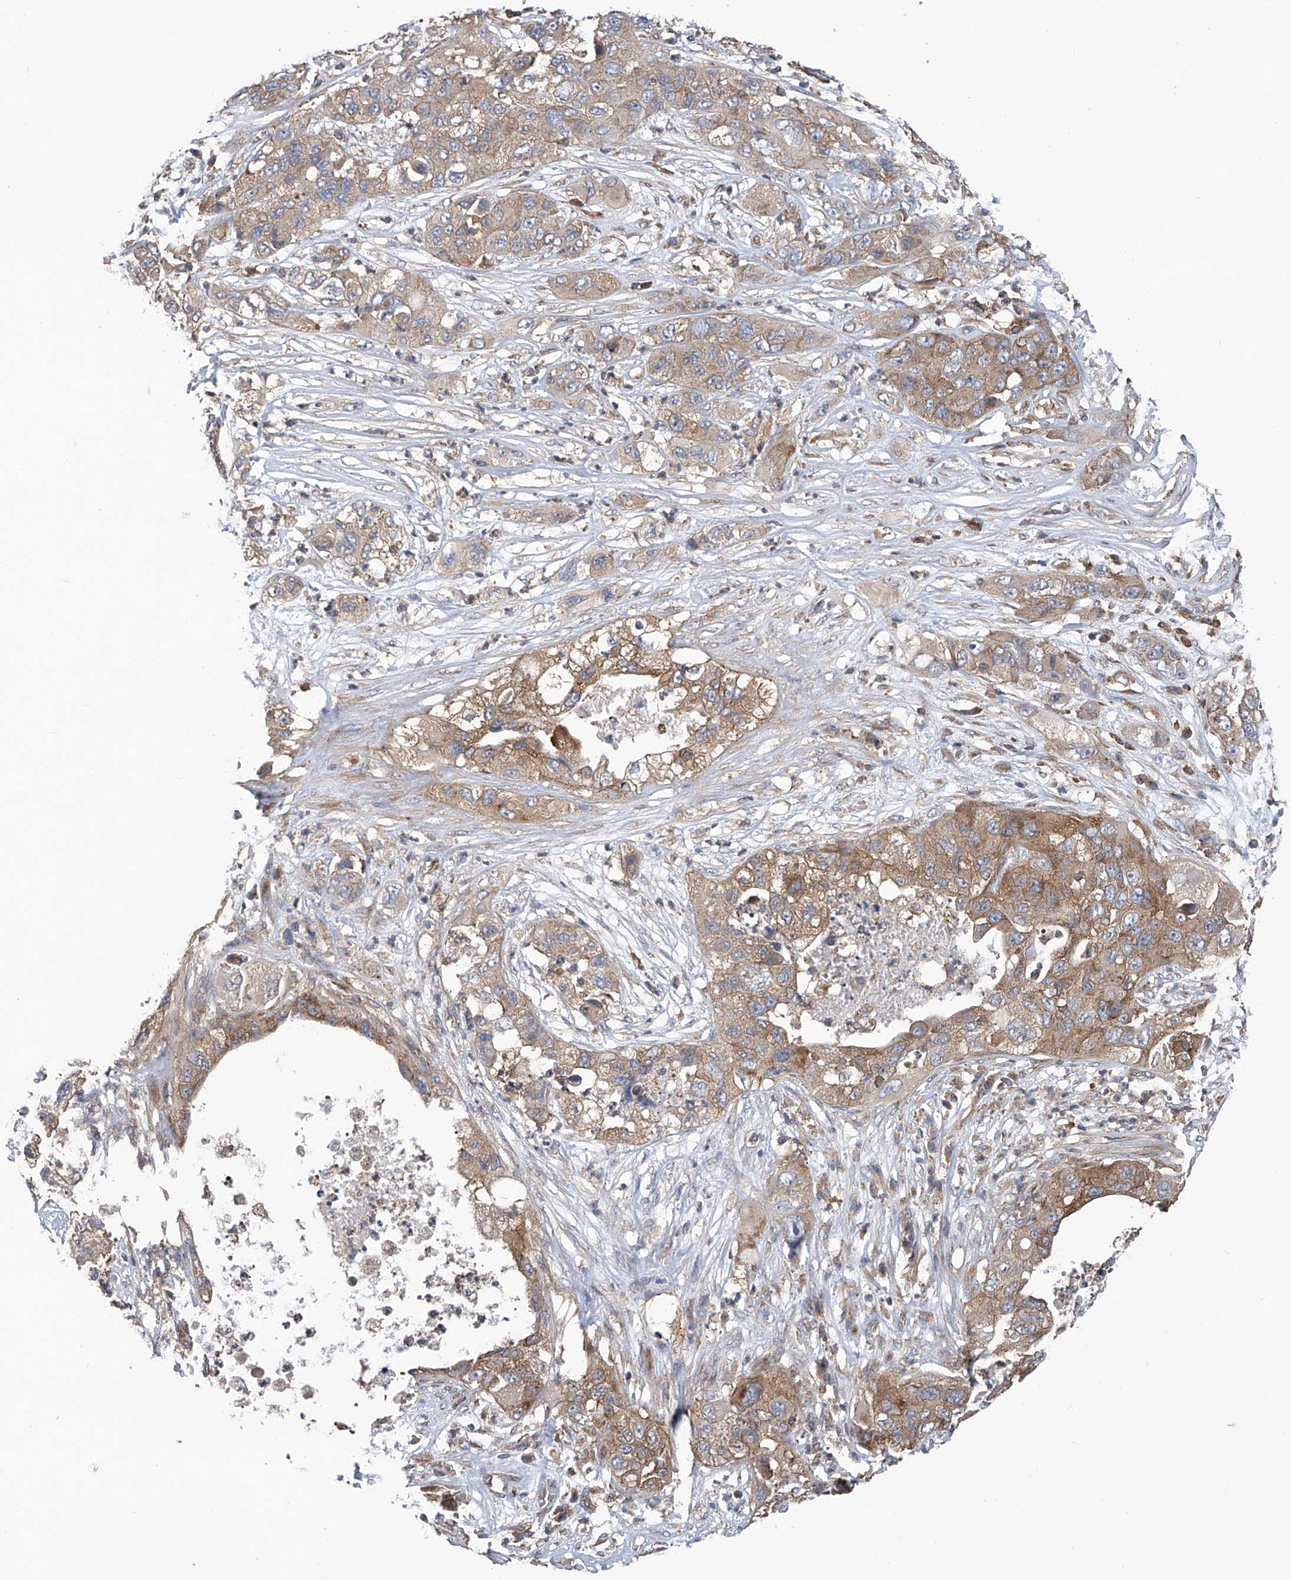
{"staining": {"intensity": "strong", "quantity": "25%-75%", "location": "cytoplasmic/membranous"}, "tissue": "pancreatic cancer", "cell_type": "Tumor cells", "image_type": "cancer", "snomed": [{"axis": "morphology", "description": "Adenocarcinoma, NOS"}, {"axis": "topography", "description": "Pancreas"}], "caption": "Strong cytoplasmic/membranous protein positivity is identified in about 25%-75% of tumor cells in pancreatic cancer. (Stains: DAB in brown, nuclei in blue, Microscopy: brightfield microscopy at high magnification).", "gene": "SMAP1", "patient": {"sex": "female", "age": 78}}